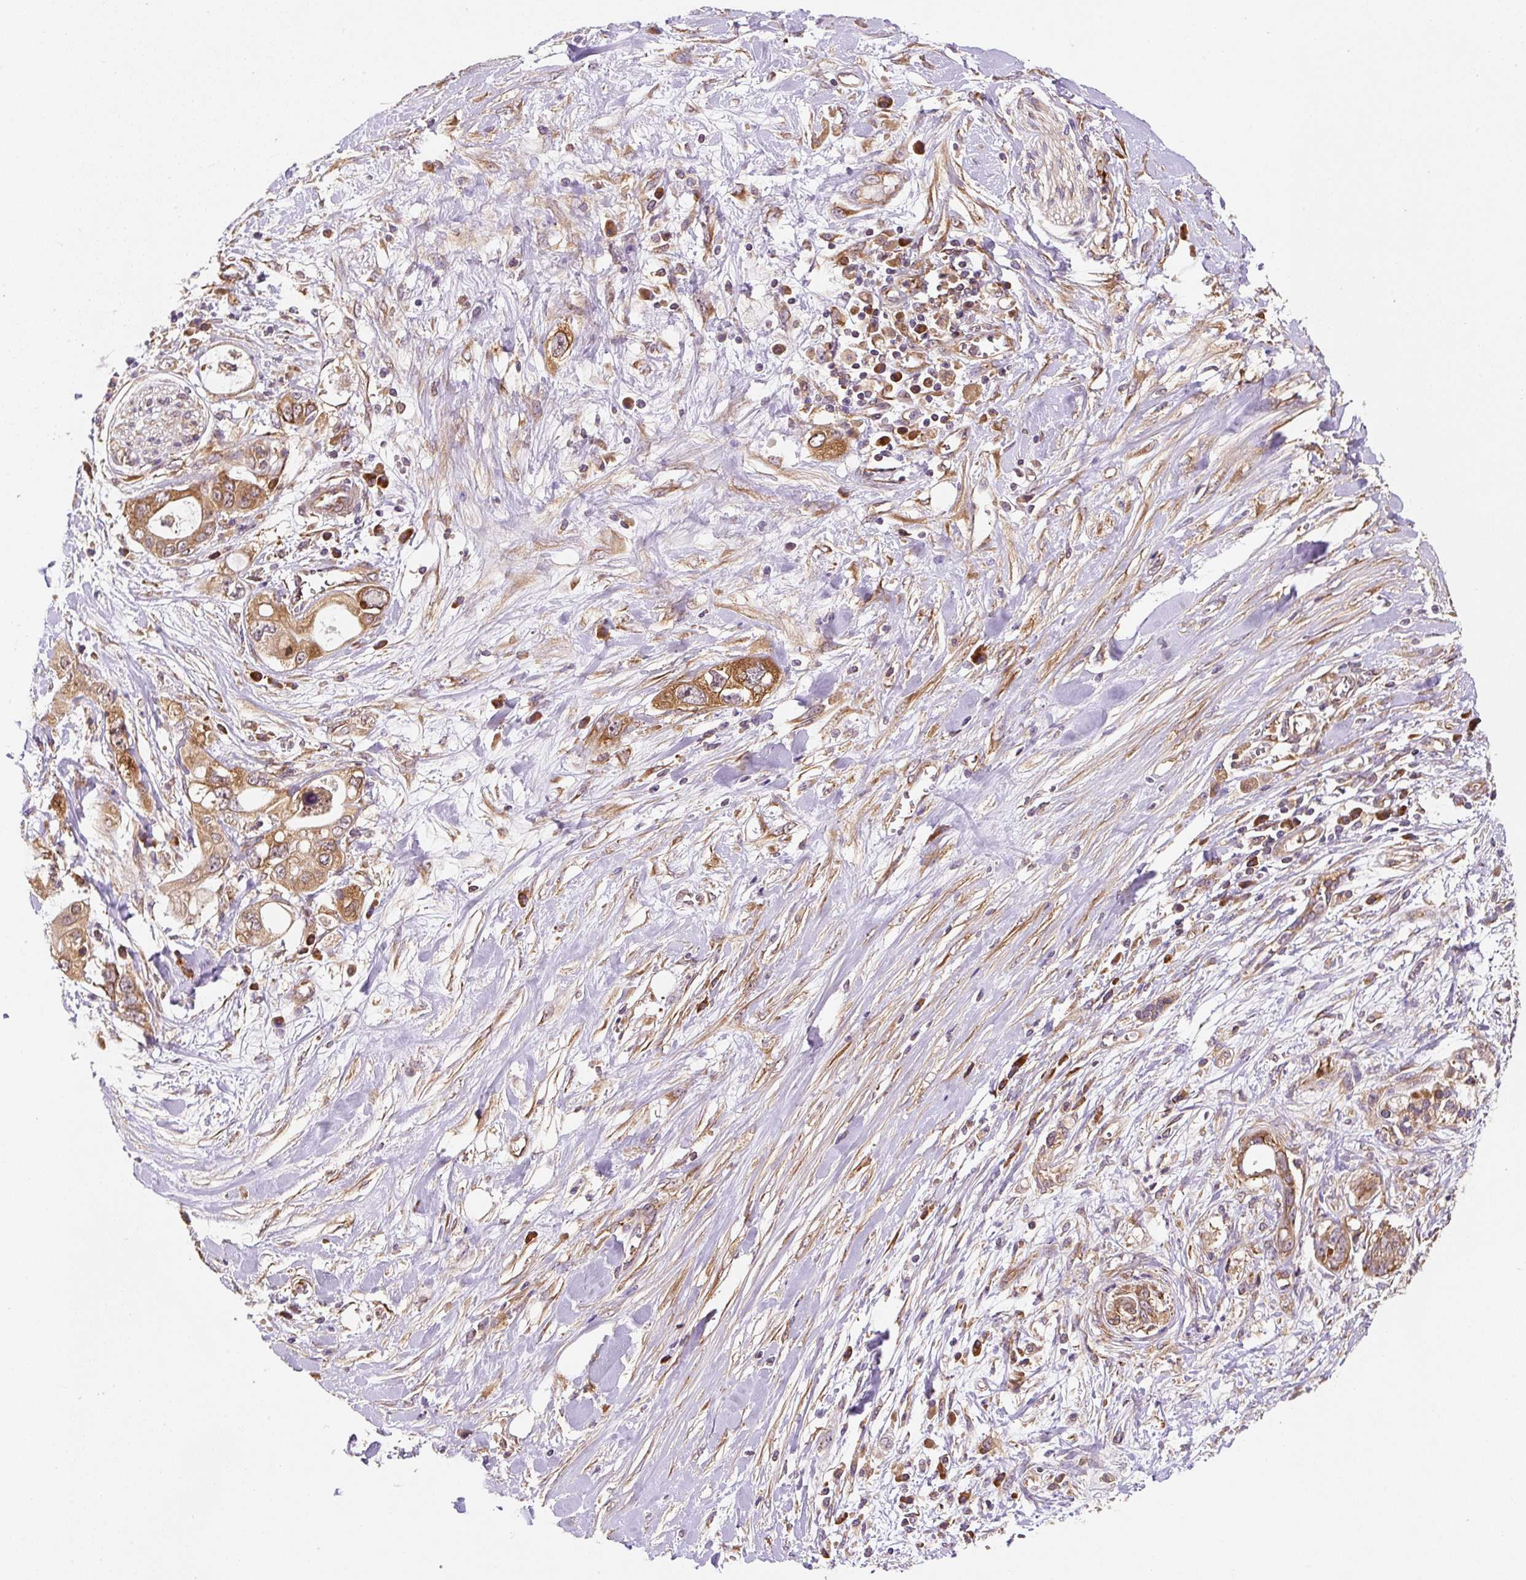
{"staining": {"intensity": "moderate", "quantity": ">75%", "location": "cytoplasmic/membranous"}, "tissue": "pancreatic cancer", "cell_type": "Tumor cells", "image_type": "cancer", "snomed": [{"axis": "morphology", "description": "Adenocarcinoma, NOS"}, {"axis": "topography", "description": "Pancreas"}], "caption": "Human pancreatic cancer stained for a protein (brown) displays moderate cytoplasmic/membranous positive expression in approximately >75% of tumor cells.", "gene": "EIF2S2", "patient": {"sex": "female", "age": 56}}